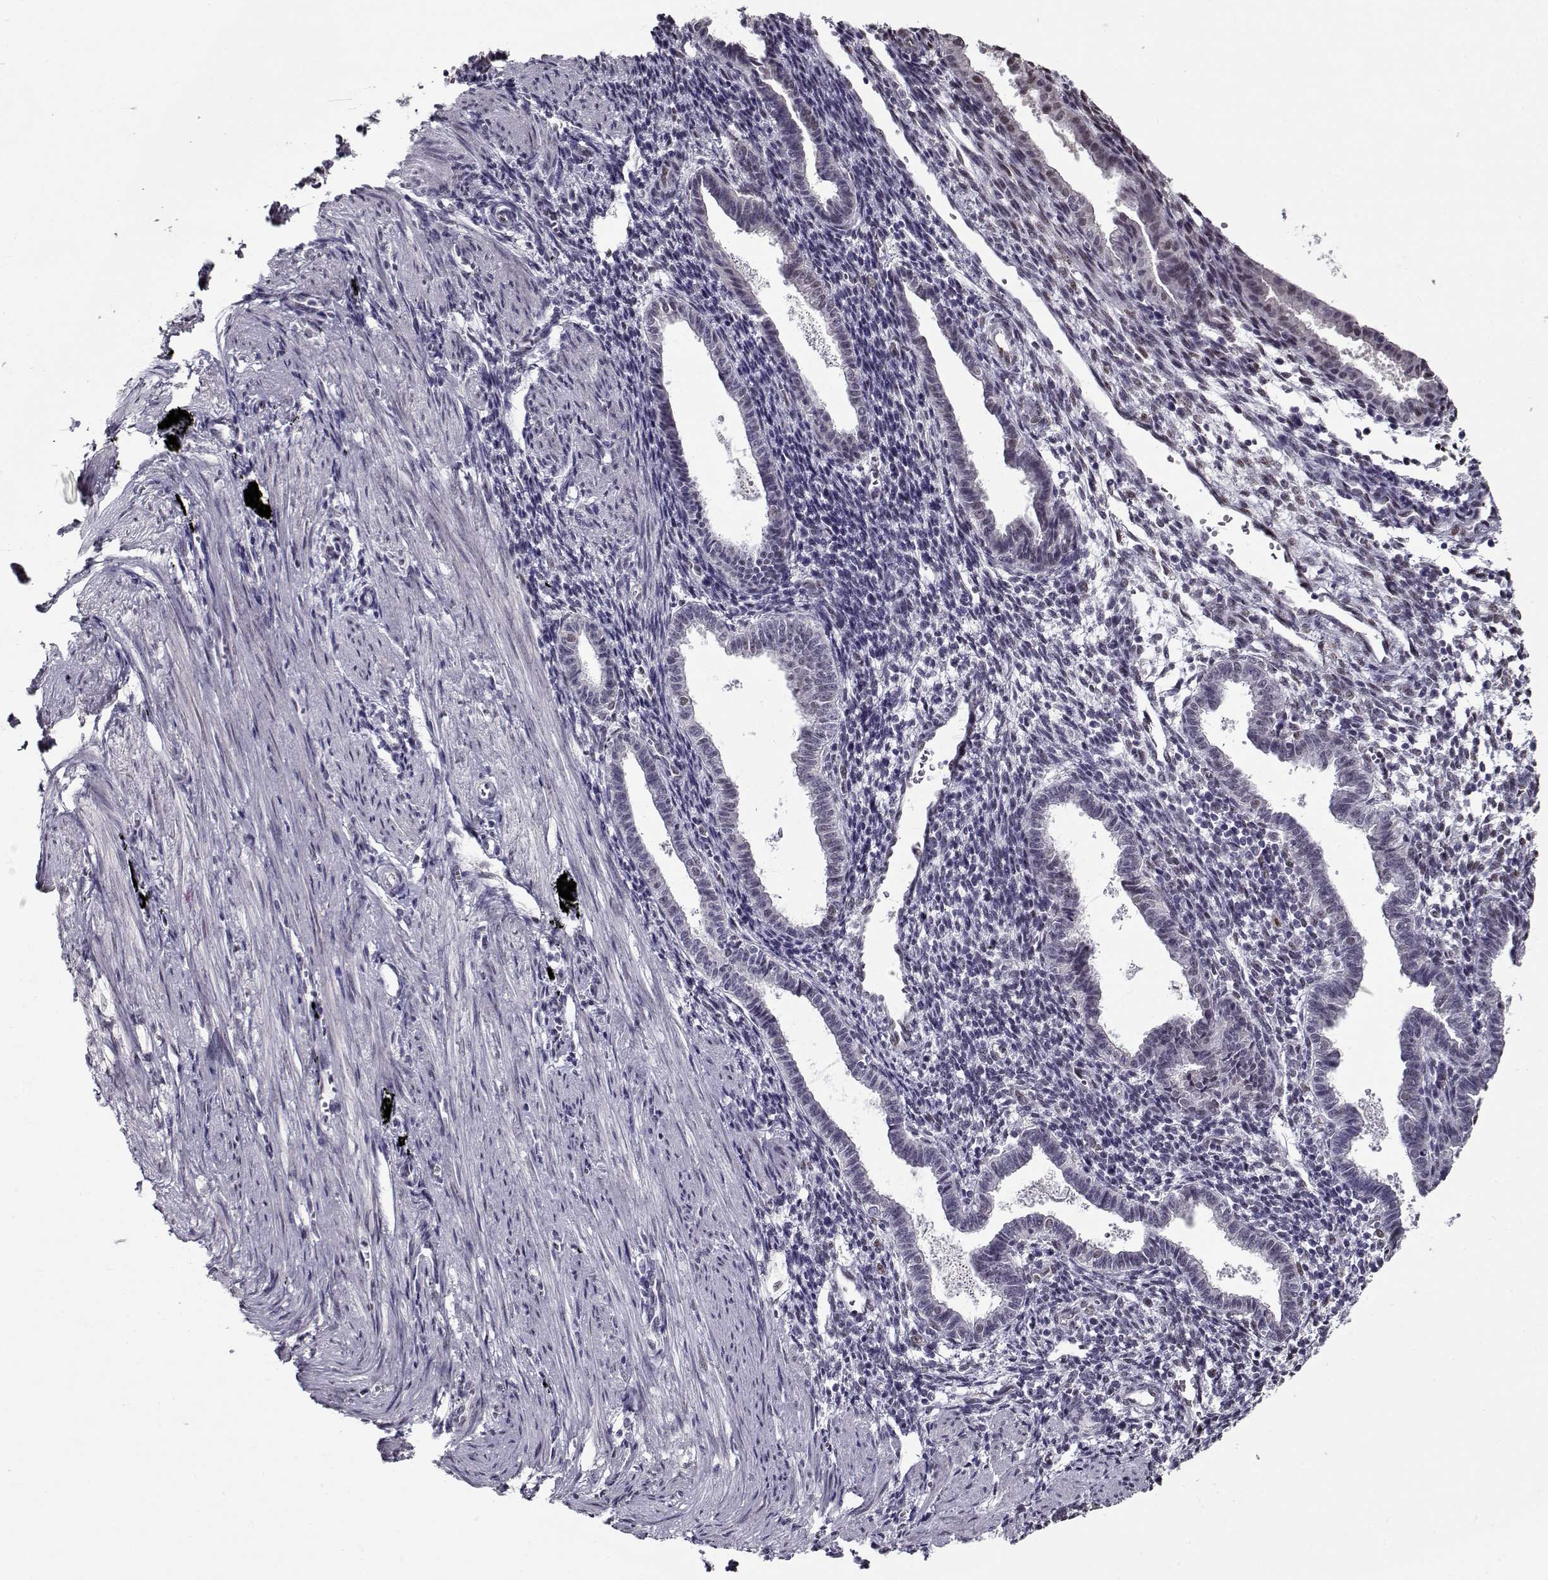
{"staining": {"intensity": "moderate", "quantity": "25%-75%", "location": "nuclear"}, "tissue": "endometrium", "cell_type": "Cells in endometrial stroma", "image_type": "normal", "snomed": [{"axis": "morphology", "description": "Normal tissue, NOS"}, {"axis": "topography", "description": "Endometrium"}], "caption": "Protein analysis of normal endometrium reveals moderate nuclear staining in about 25%-75% of cells in endometrial stroma. The protein is stained brown, and the nuclei are stained in blue (DAB IHC with brightfield microscopy, high magnification).", "gene": "PRMT1", "patient": {"sex": "female", "age": 37}}